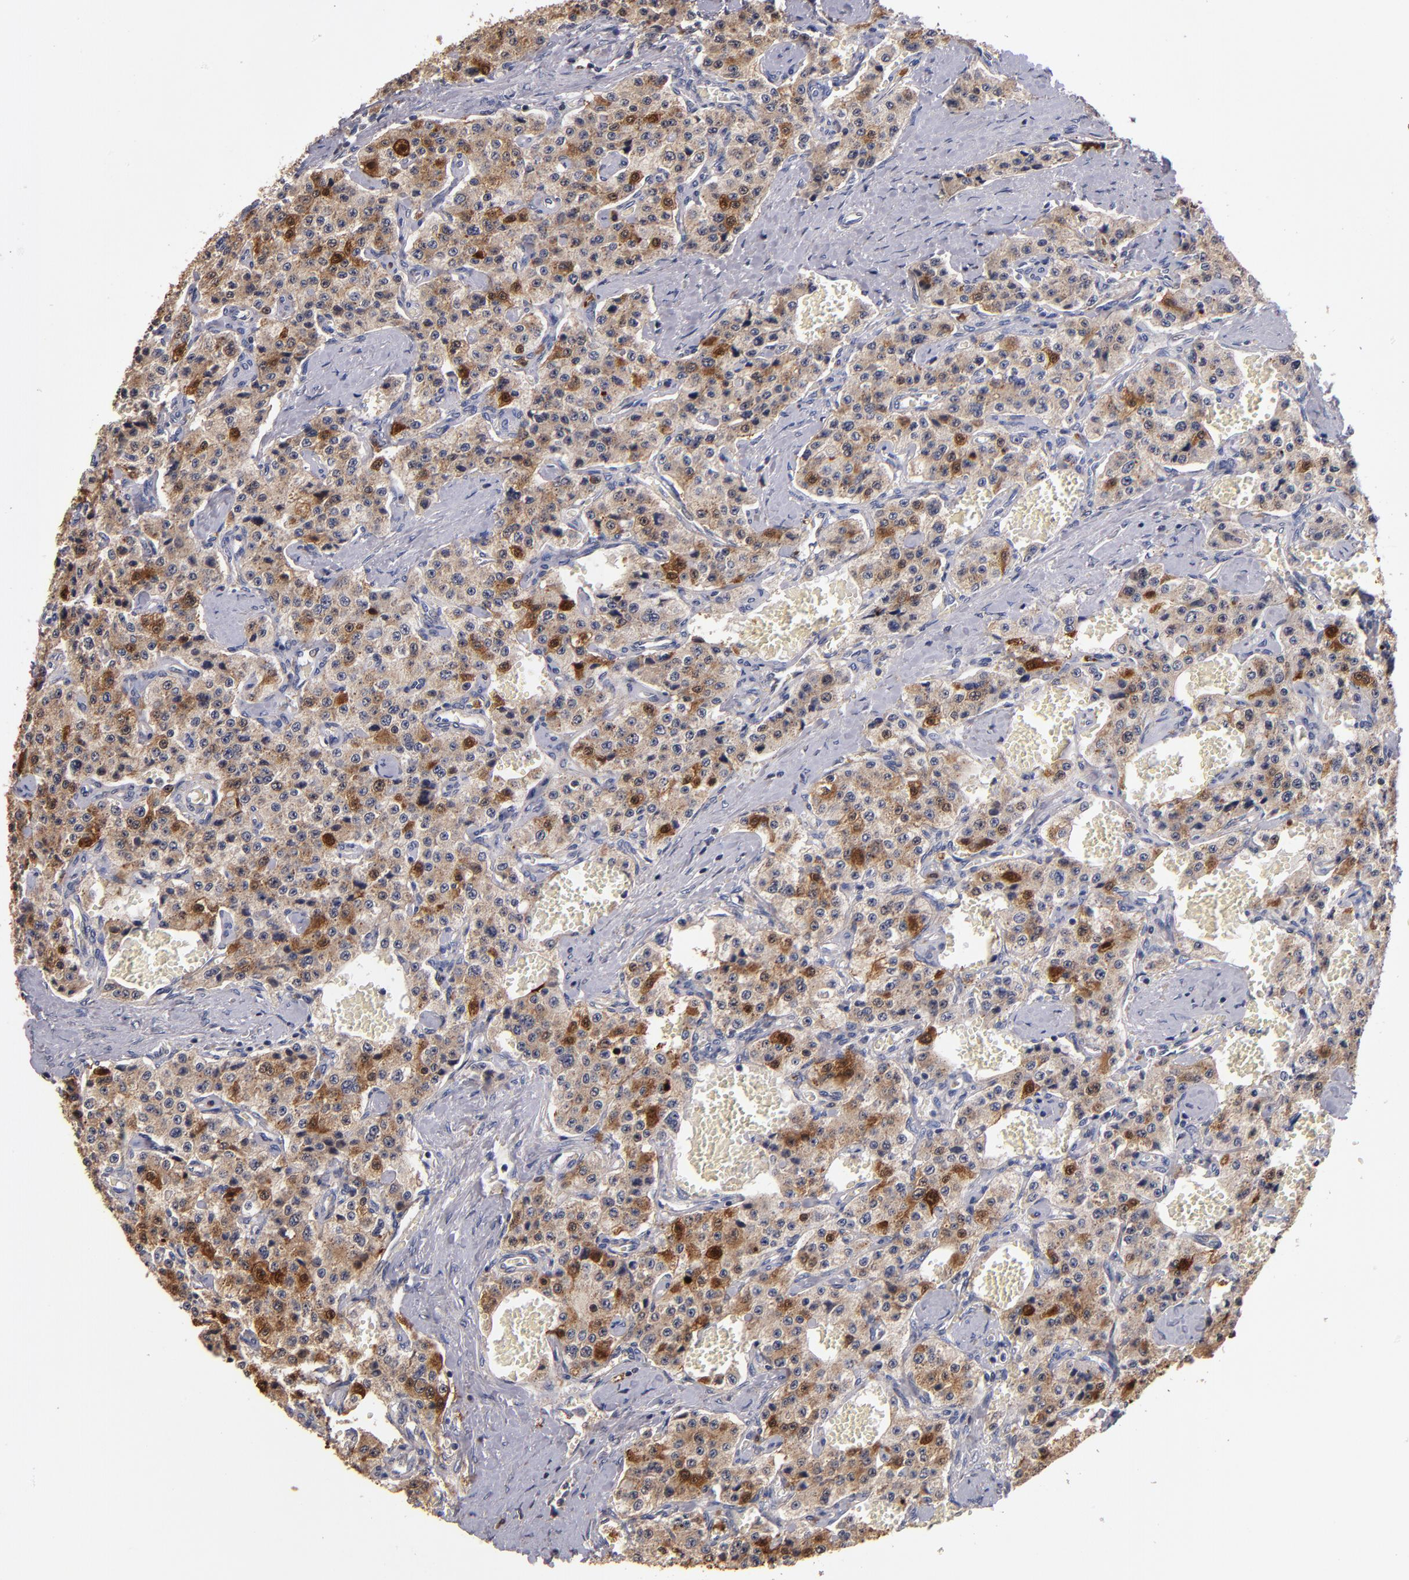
{"staining": {"intensity": "moderate", "quantity": ">75%", "location": "cytoplasmic/membranous"}, "tissue": "carcinoid", "cell_type": "Tumor cells", "image_type": "cancer", "snomed": [{"axis": "morphology", "description": "Carcinoid, malignant, NOS"}, {"axis": "topography", "description": "Small intestine"}], "caption": "An image of human carcinoid (malignant) stained for a protein reveals moderate cytoplasmic/membranous brown staining in tumor cells.", "gene": "TTLL12", "patient": {"sex": "male", "age": 52}}